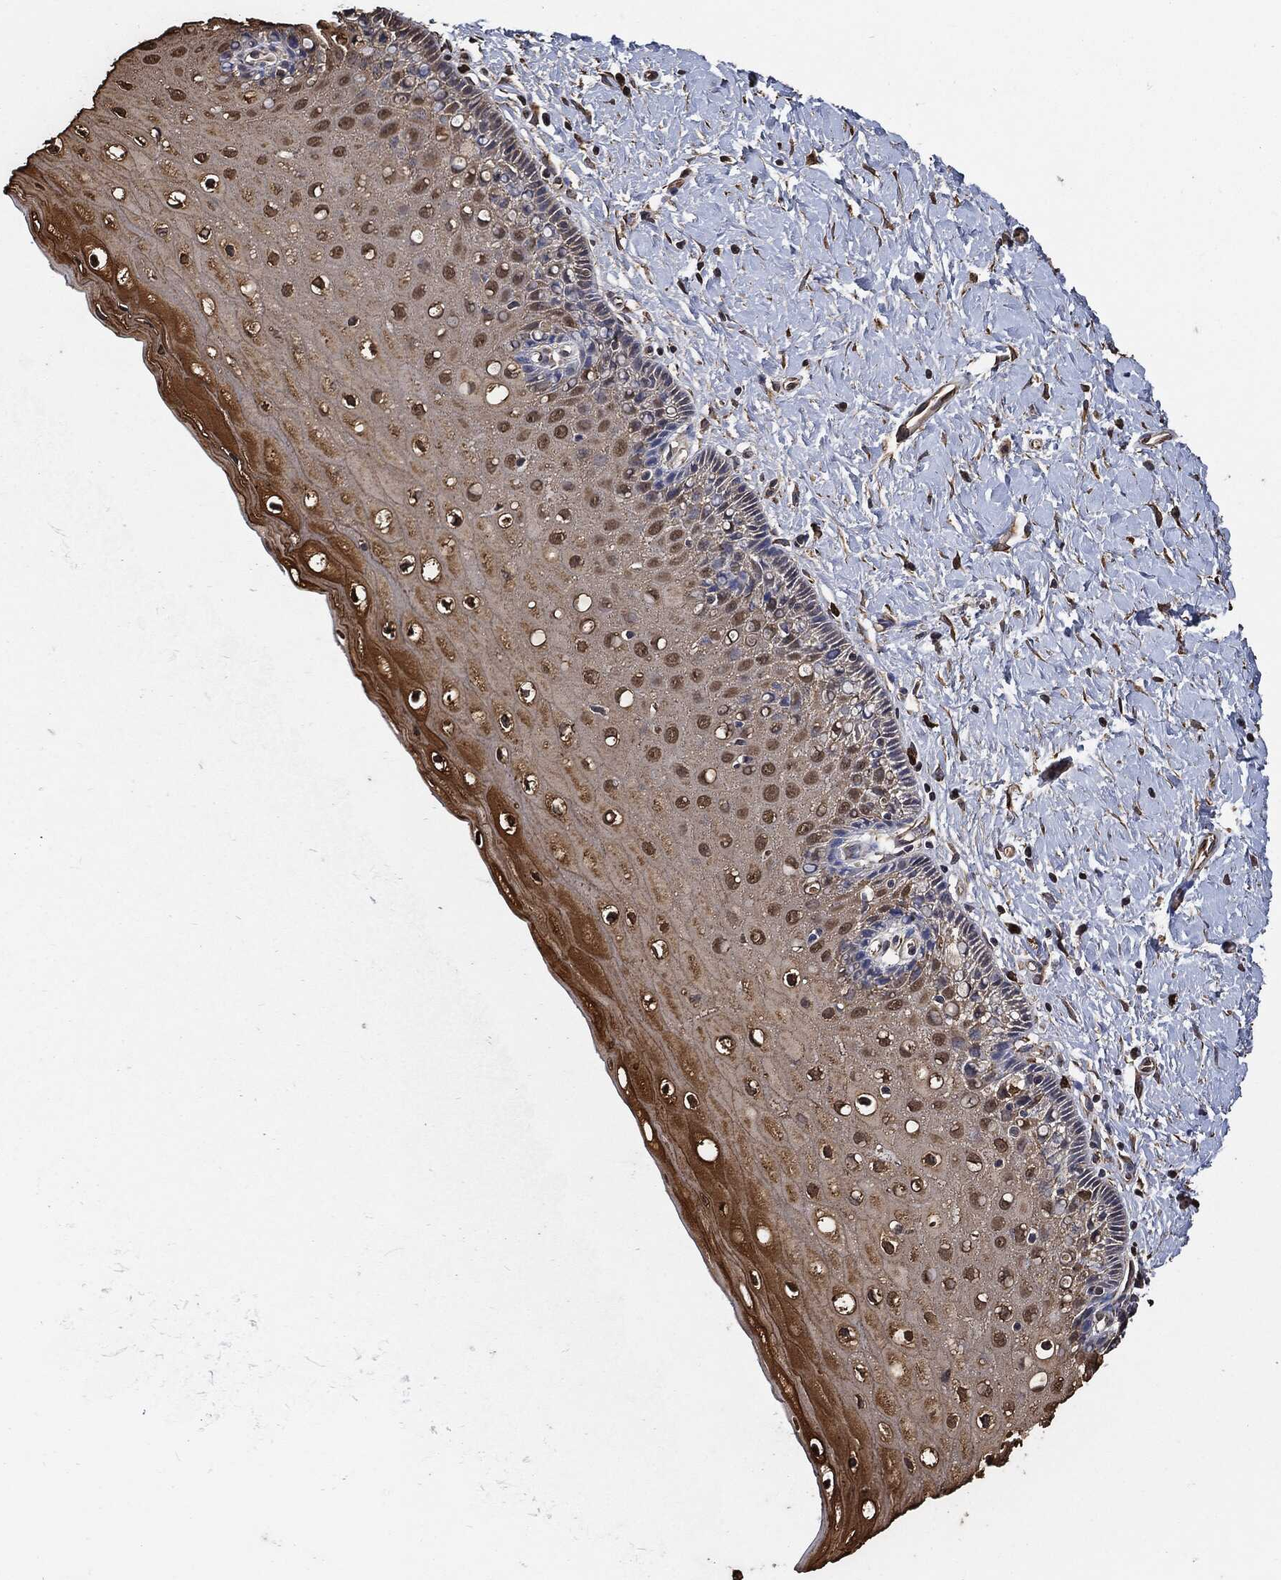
{"staining": {"intensity": "negative", "quantity": "none", "location": "none"}, "tissue": "cervix", "cell_type": "Glandular cells", "image_type": "normal", "snomed": [{"axis": "morphology", "description": "Normal tissue, NOS"}, {"axis": "topography", "description": "Cervix"}], "caption": "High magnification brightfield microscopy of normal cervix stained with DAB (brown) and counterstained with hematoxylin (blue): glandular cells show no significant staining. Brightfield microscopy of IHC stained with DAB (brown) and hematoxylin (blue), captured at high magnification.", "gene": "S100A9", "patient": {"sex": "female", "age": 37}}